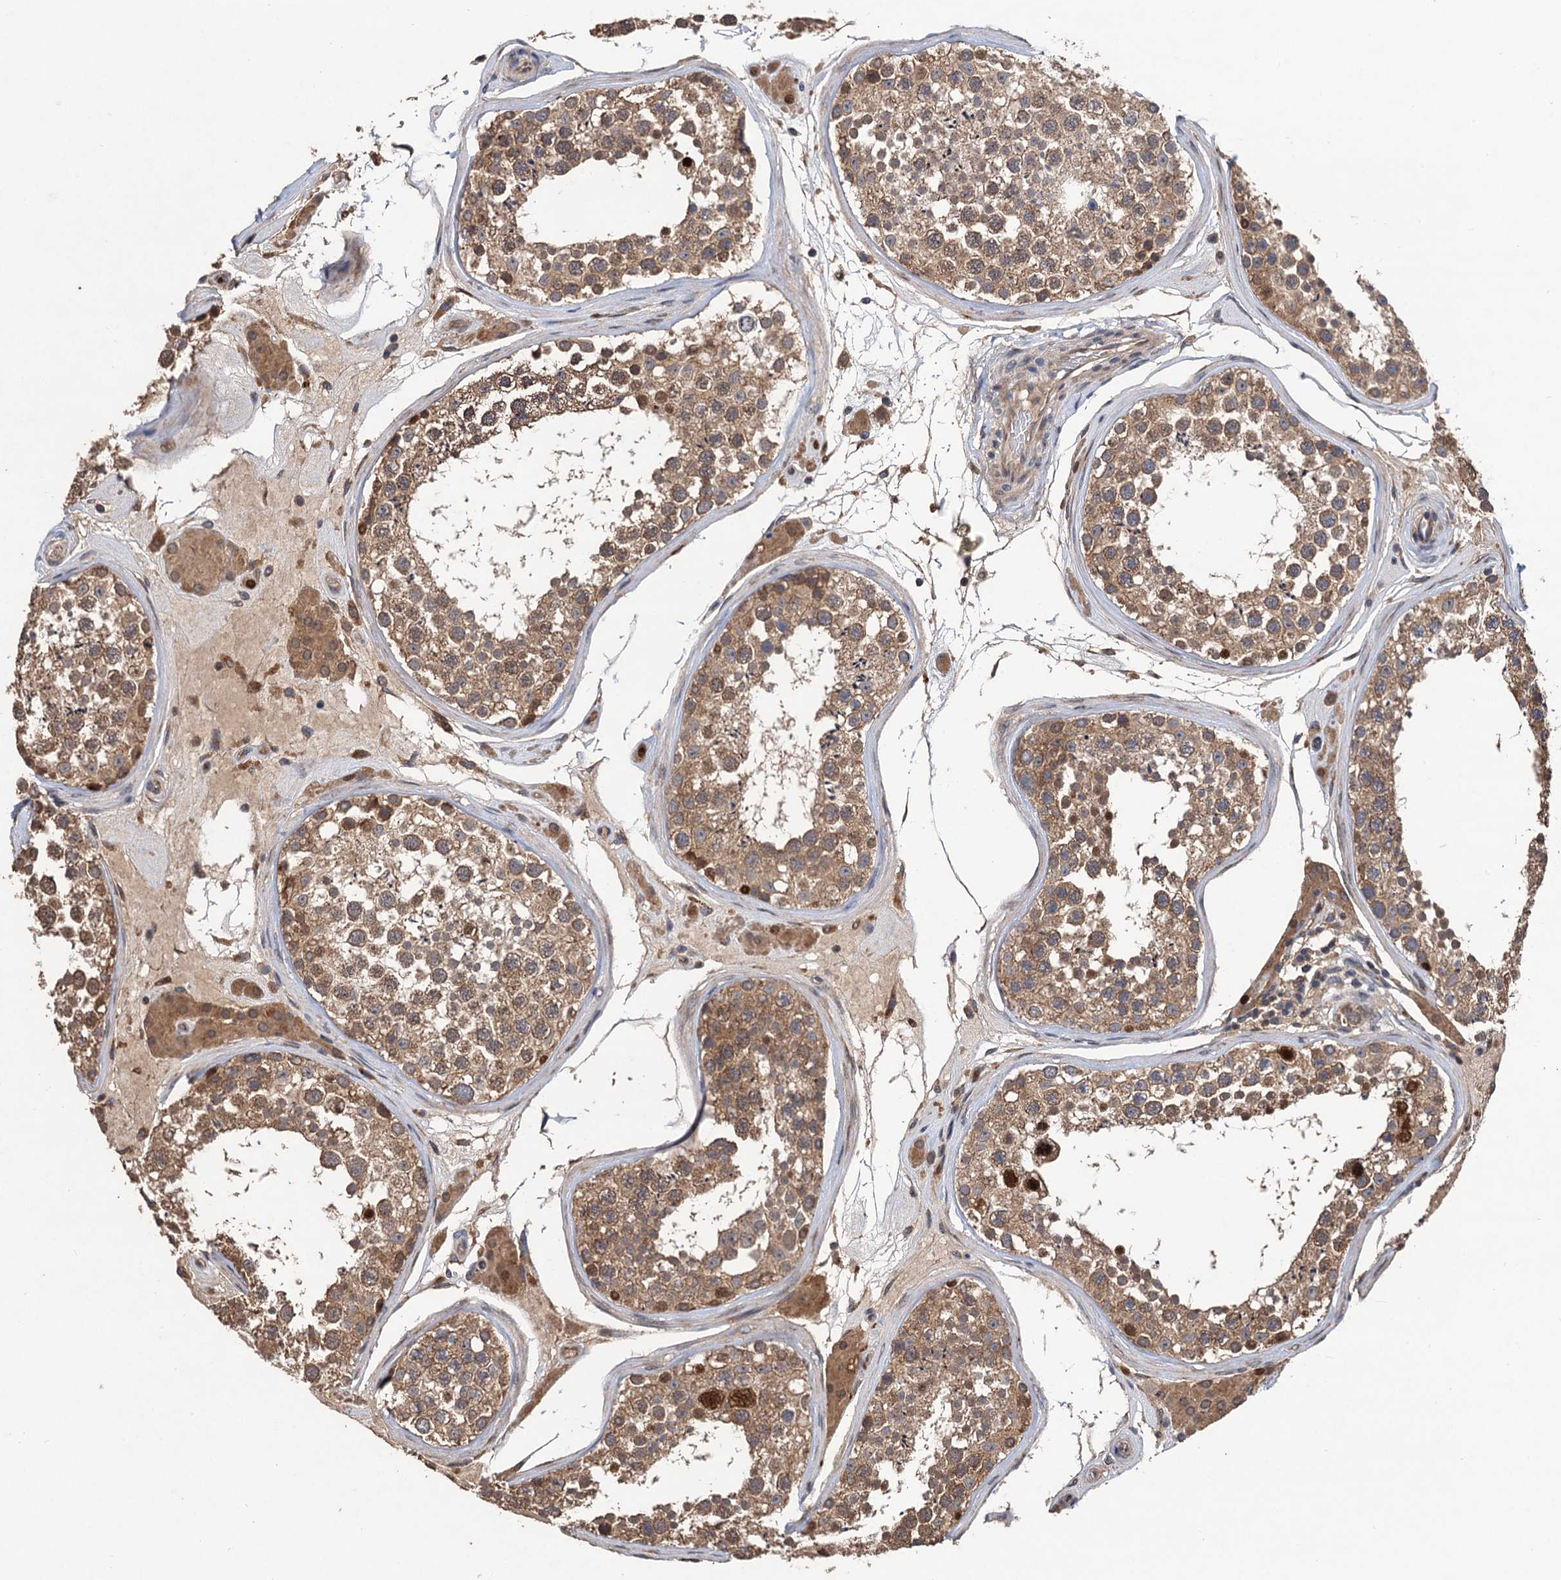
{"staining": {"intensity": "moderate", "quantity": ">75%", "location": "cytoplasmic/membranous,nuclear"}, "tissue": "testis", "cell_type": "Cells in seminiferous ducts", "image_type": "normal", "snomed": [{"axis": "morphology", "description": "Normal tissue, NOS"}, {"axis": "topography", "description": "Testis"}], "caption": "IHC micrograph of normal human testis stained for a protein (brown), which displays medium levels of moderate cytoplasmic/membranous,nuclear staining in about >75% of cells in seminiferous ducts.", "gene": "TMEM39B", "patient": {"sex": "male", "age": 46}}